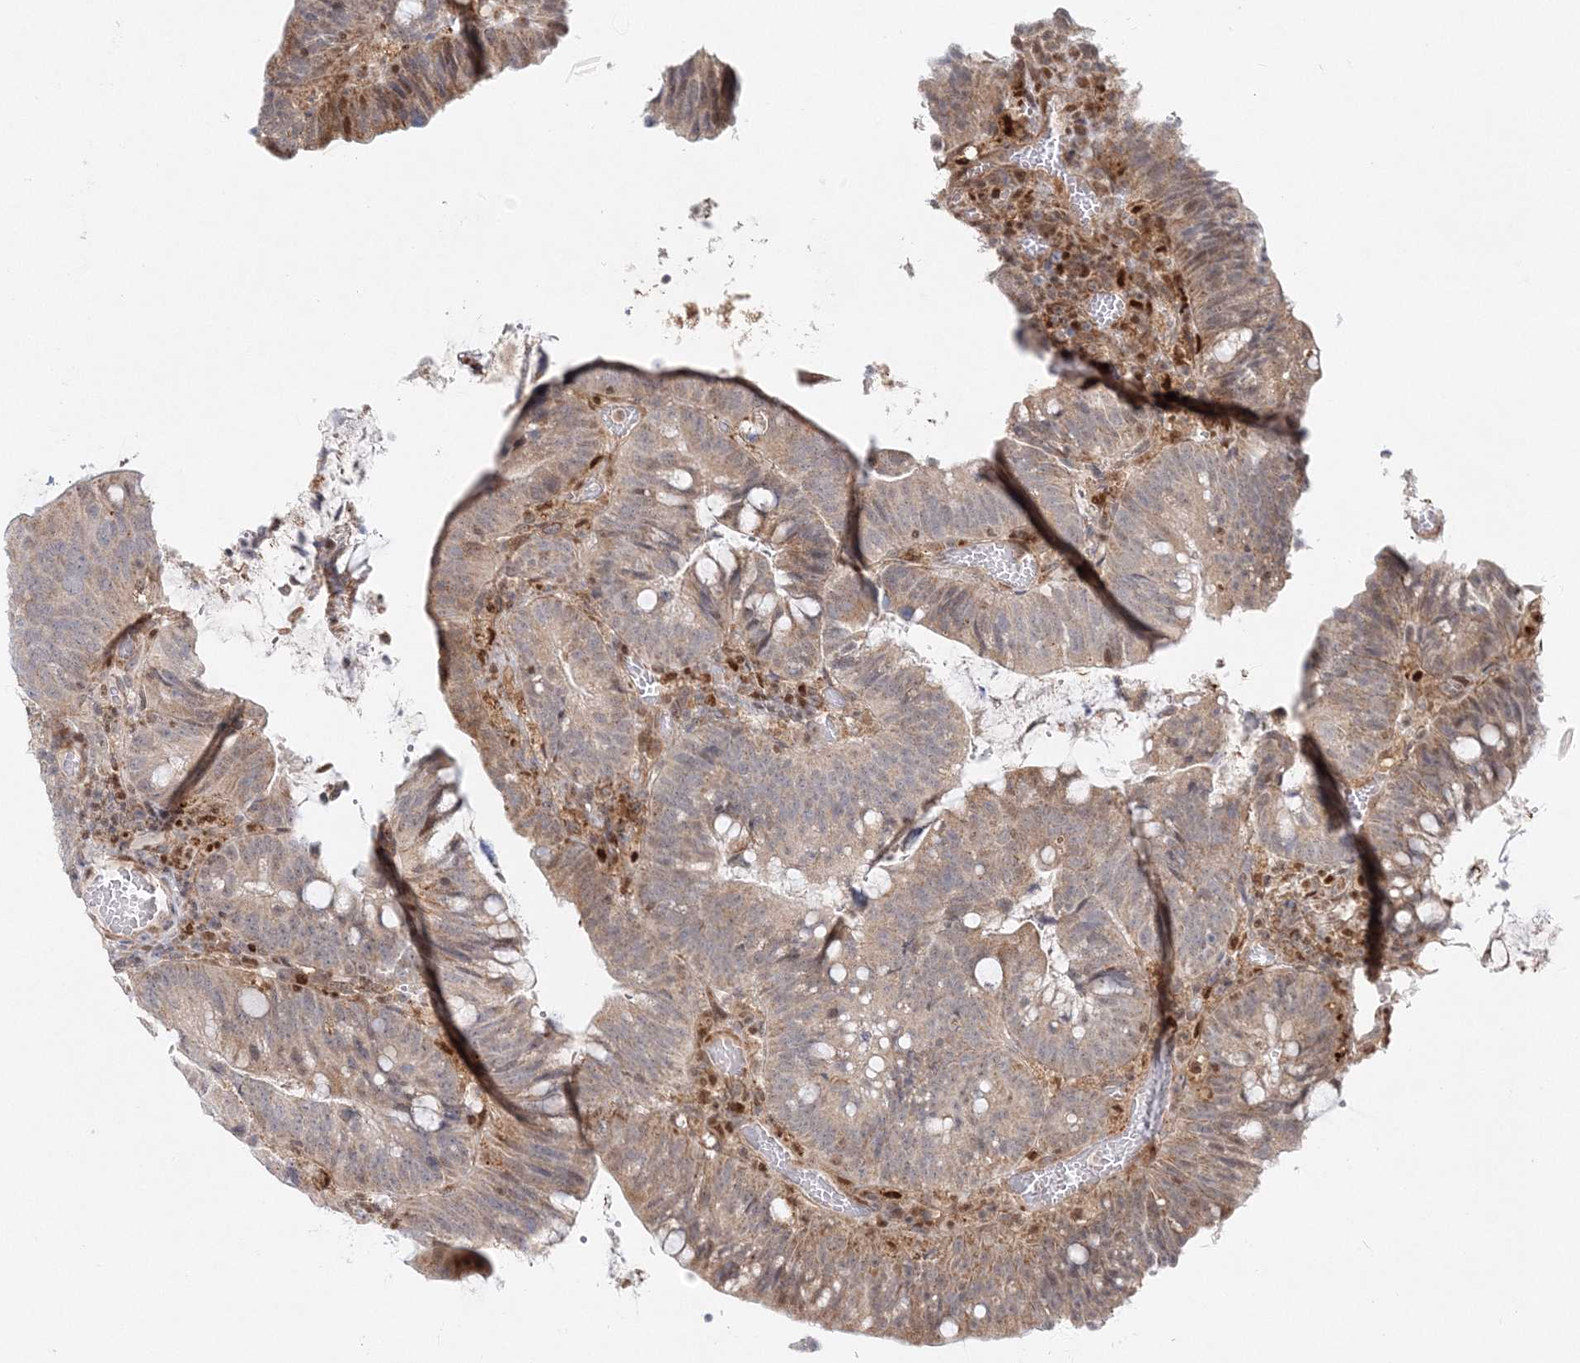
{"staining": {"intensity": "weak", "quantity": ">75%", "location": "cytoplasmic/membranous"}, "tissue": "colorectal cancer", "cell_type": "Tumor cells", "image_type": "cancer", "snomed": [{"axis": "morphology", "description": "Adenocarcinoma, NOS"}, {"axis": "topography", "description": "Colon"}], "caption": "This is an image of IHC staining of colorectal cancer (adenocarcinoma), which shows weak staining in the cytoplasmic/membranous of tumor cells.", "gene": "RAB11FIP2", "patient": {"sex": "female", "age": 66}}